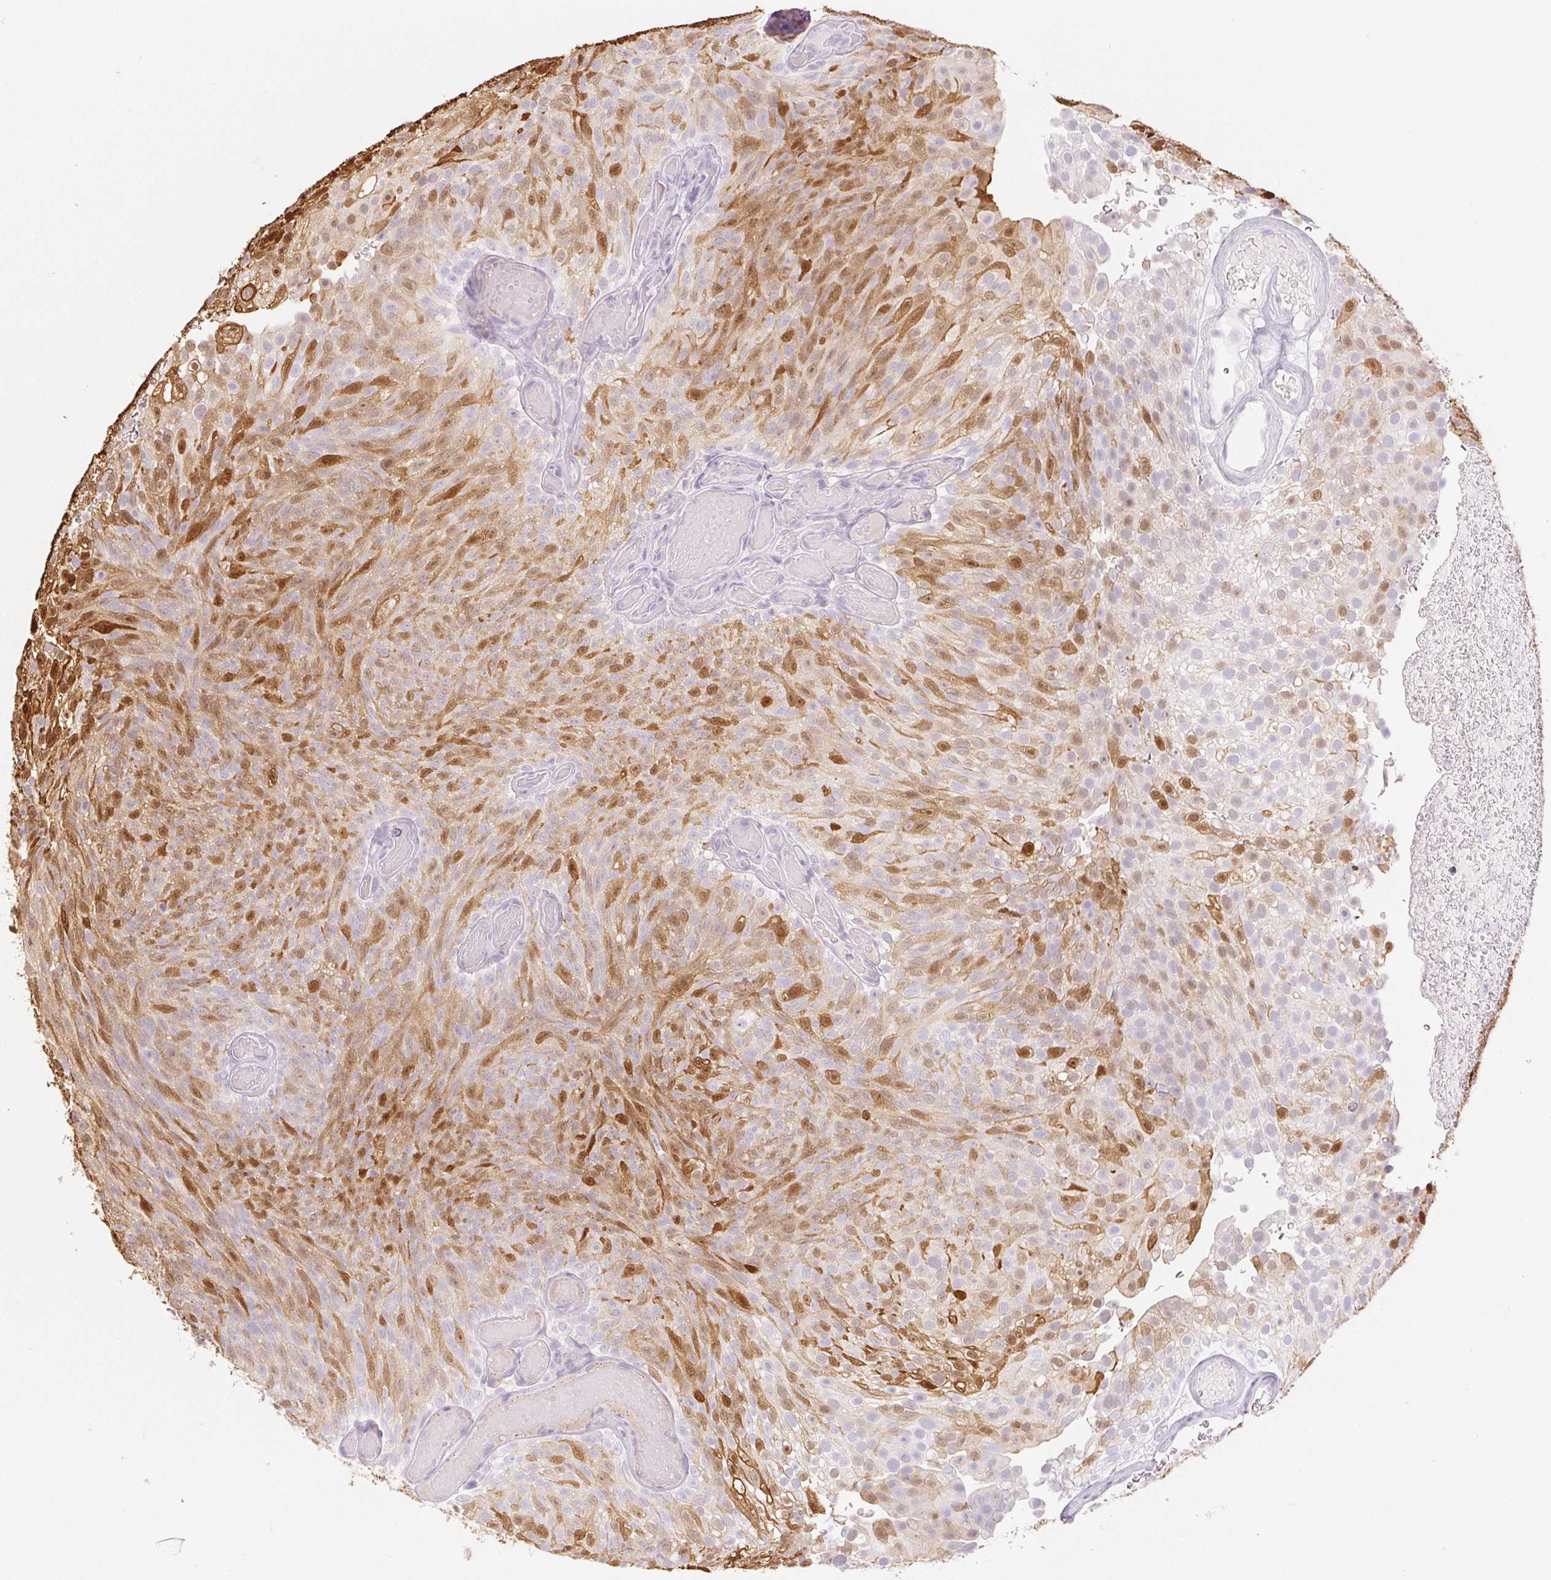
{"staining": {"intensity": "moderate", "quantity": "25%-75%", "location": "cytoplasmic/membranous,nuclear"}, "tissue": "urothelial cancer", "cell_type": "Tumor cells", "image_type": "cancer", "snomed": [{"axis": "morphology", "description": "Urothelial carcinoma, Low grade"}, {"axis": "topography", "description": "Urinary bladder"}], "caption": "This is a photomicrograph of immunohistochemistry (IHC) staining of urothelial cancer, which shows moderate positivity in the cytoplasmic/membranous and nuclear of tumor cells.", "gene": "SPRR3", "patient": {"sex": "male", "age": 78}}